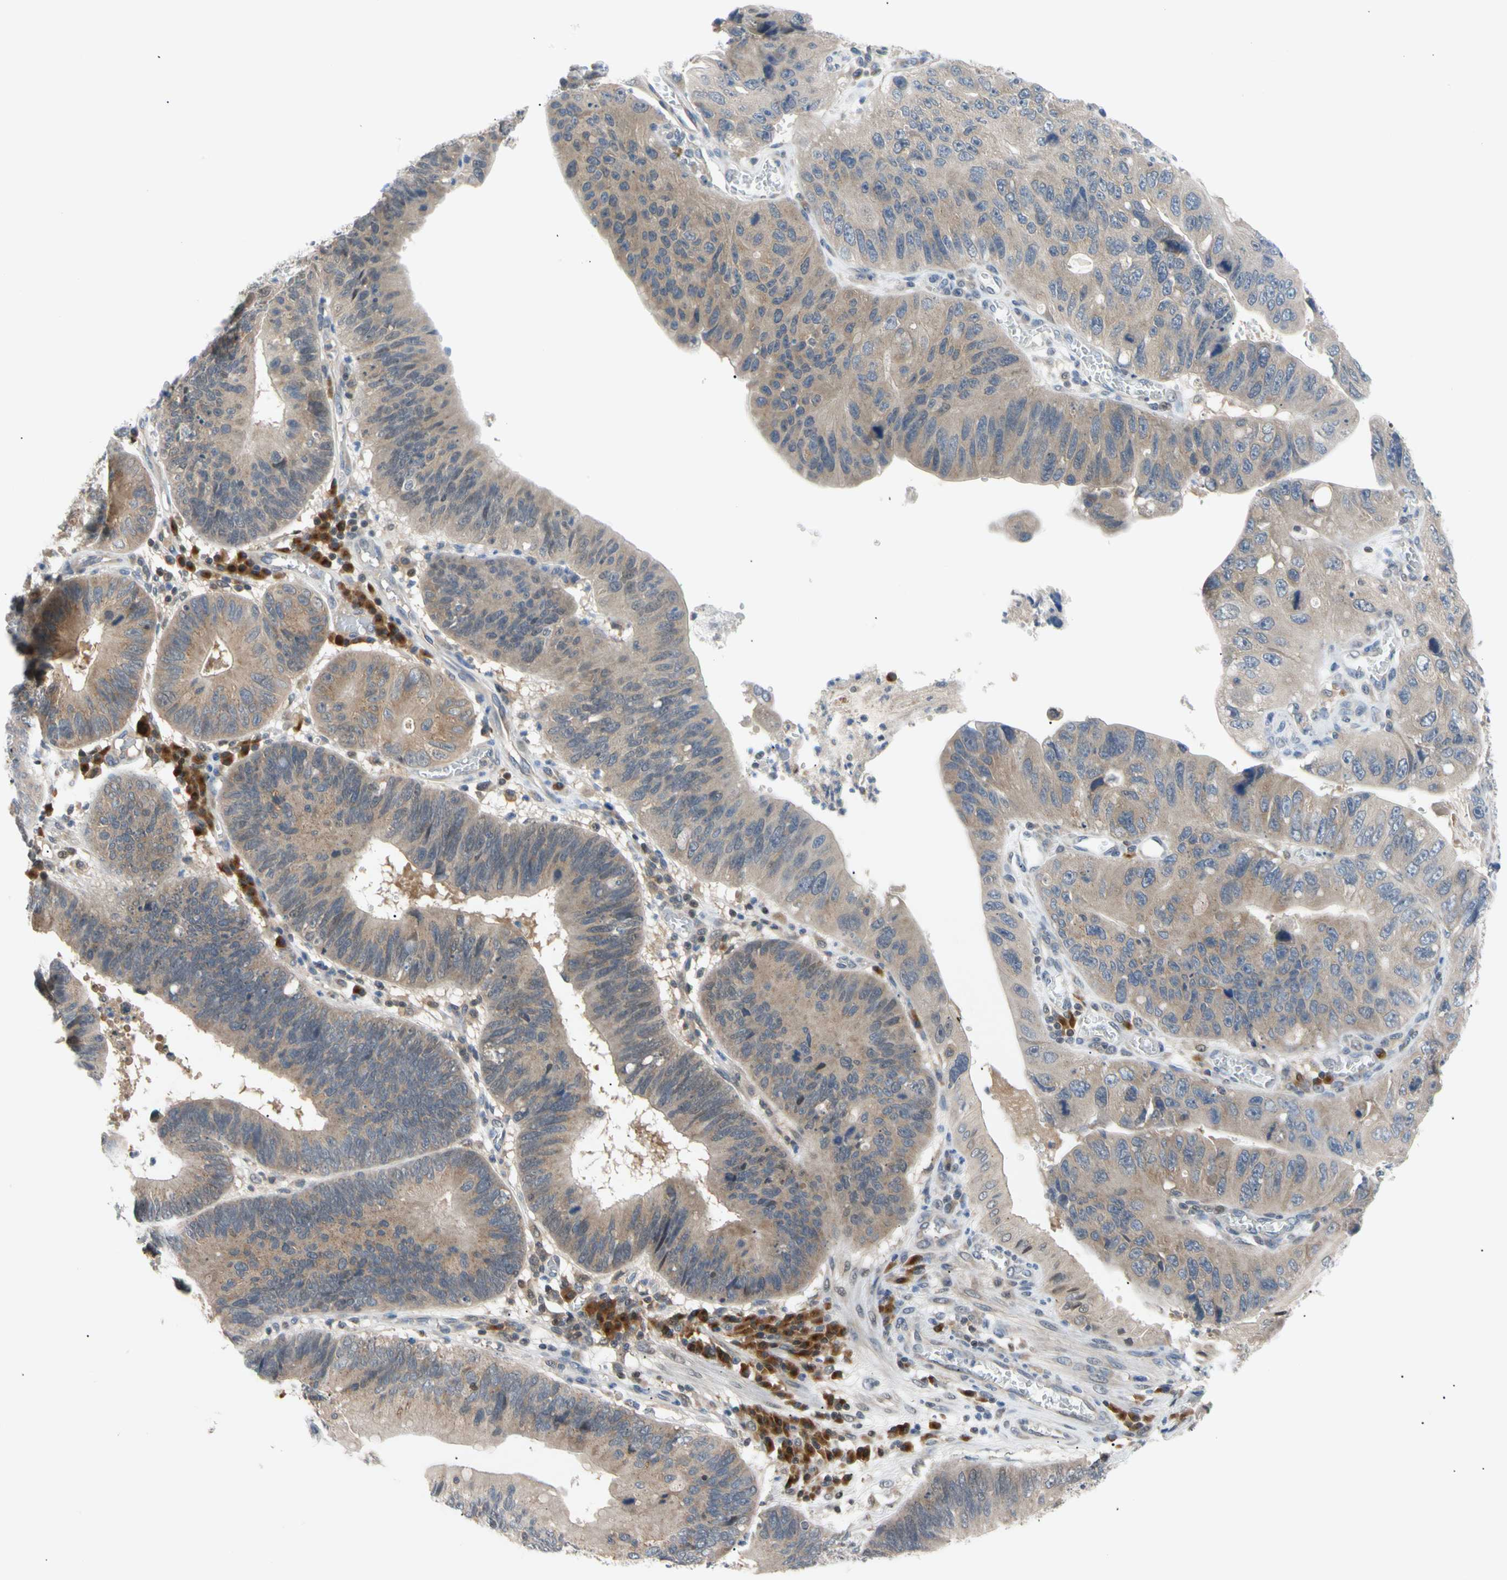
{"staining": {"intensity": "moderate", "quantity": ">75%", "location": "cytoplasmic/membranous"}, "tissue": "stomach cancer", "cell_type": "Tumor cells", "image_type": "cancer", "snomed": [{"axis": "morphology", "description": "Adenocarcinoma, NOS"}, {"axis": "topography", "description": "Stomach"}], "caption": "IHC histopathology image of neoplastic tissue: stomach cancer stained using IHC shows medium levels of moderate protein expression localized specifically in the cytoplasmic/membranous of tumor cells, appearing as a cytoplasmic/membranous brown color.", "gene": "SEC23B", "patient": {"sex": "male", "age": 59}}